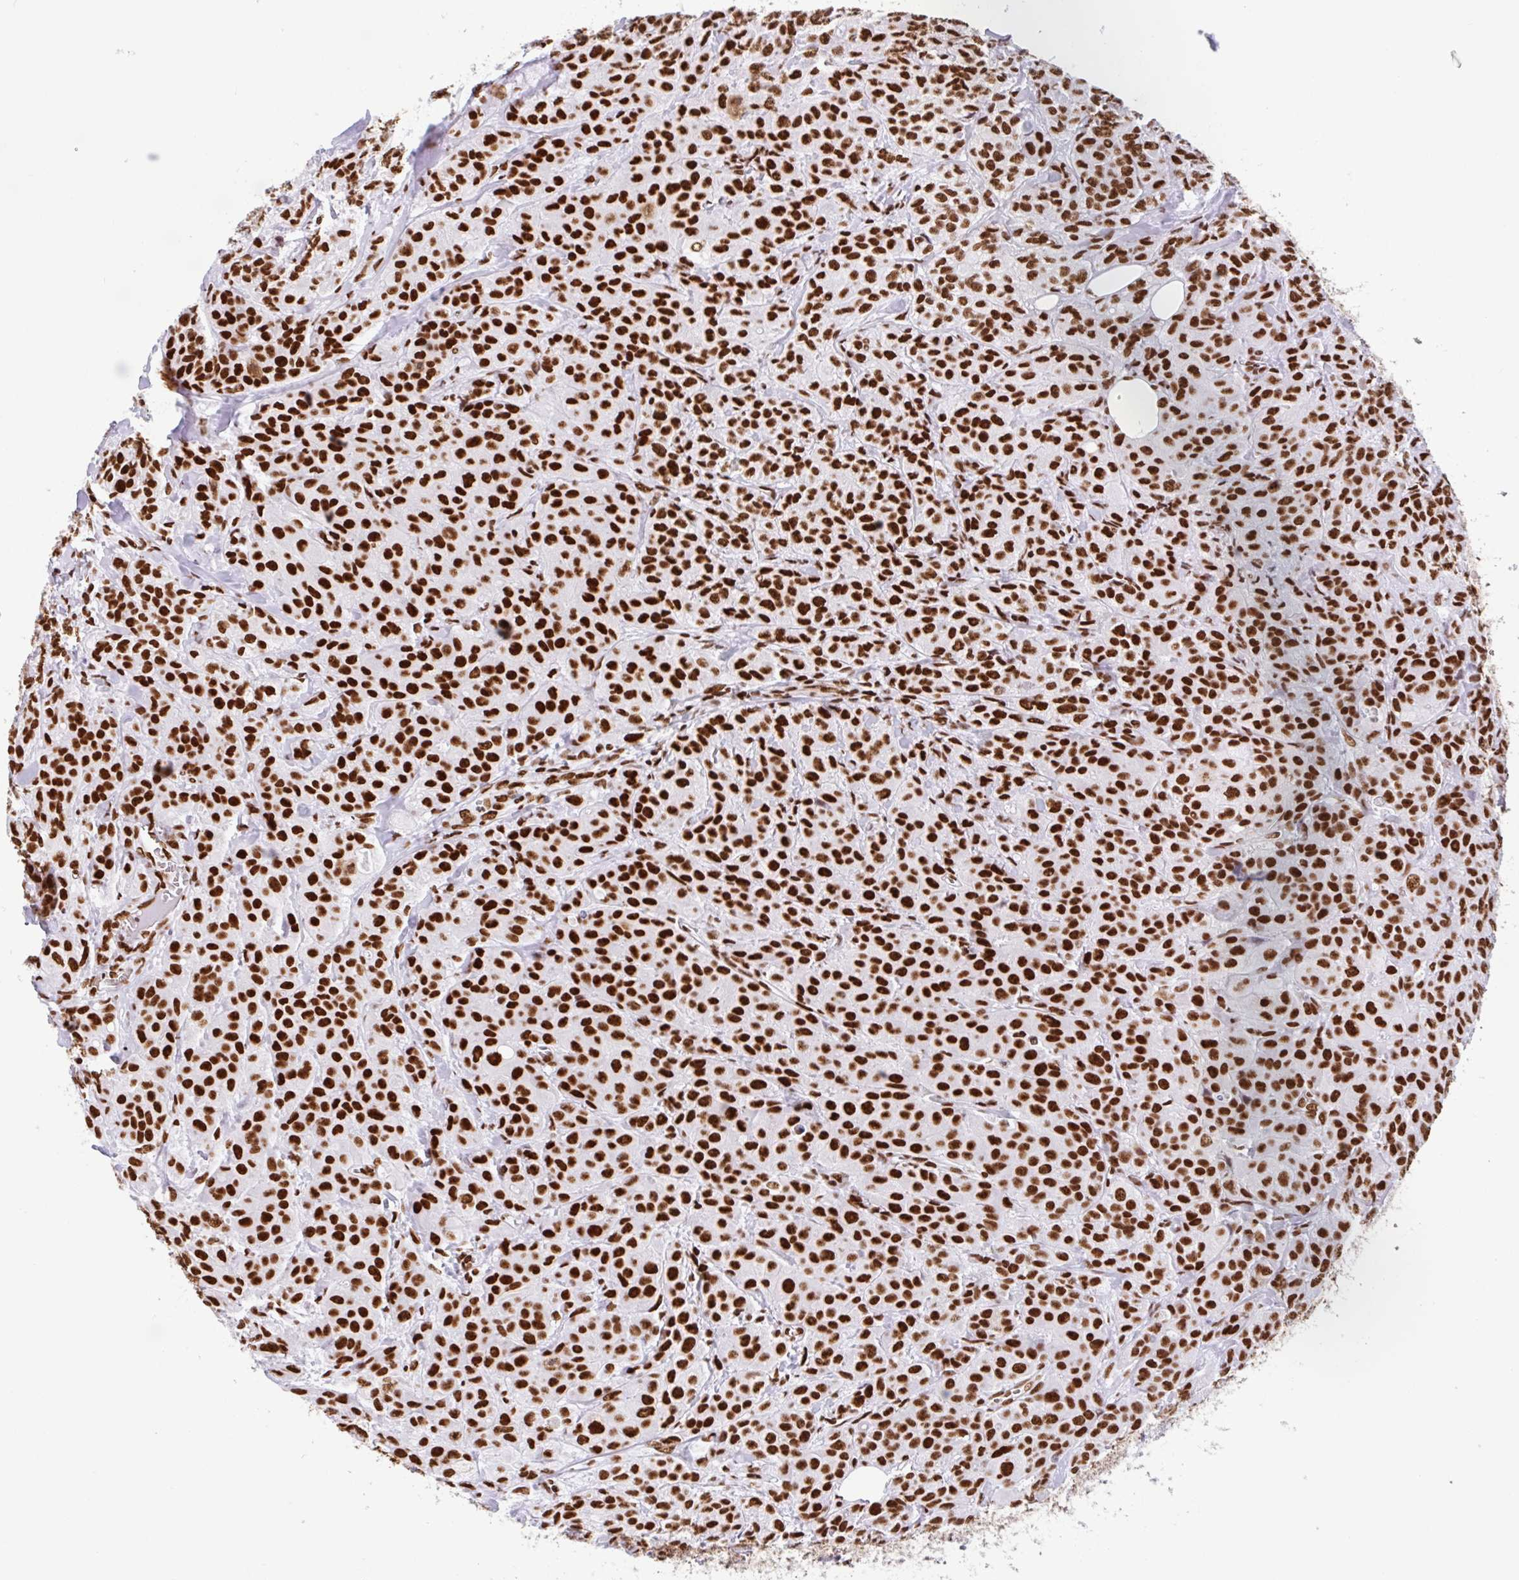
{"staining": {"intensity": "strong", "quantity": ">75%", "location": "nuclear"}, "tissue": "breast cancer", "cell_type": "Tumor cells", "image_type": "cancer", "snomed": [{"axis": "morphology", "description": "Normal tissue, NOS"}, {"axis": "morphology", "description": "Duct carcinoma"}, {"axis": "topography", "description": "Breast"}], "caption": "A photomicrograph of human intraductal carcinoma (breast) stained for a protein demonstrates strong nuclear brown staining in tumor cells.", "gene": "KHDRBS1", "patient": {"sex": "female", "age": 43}}